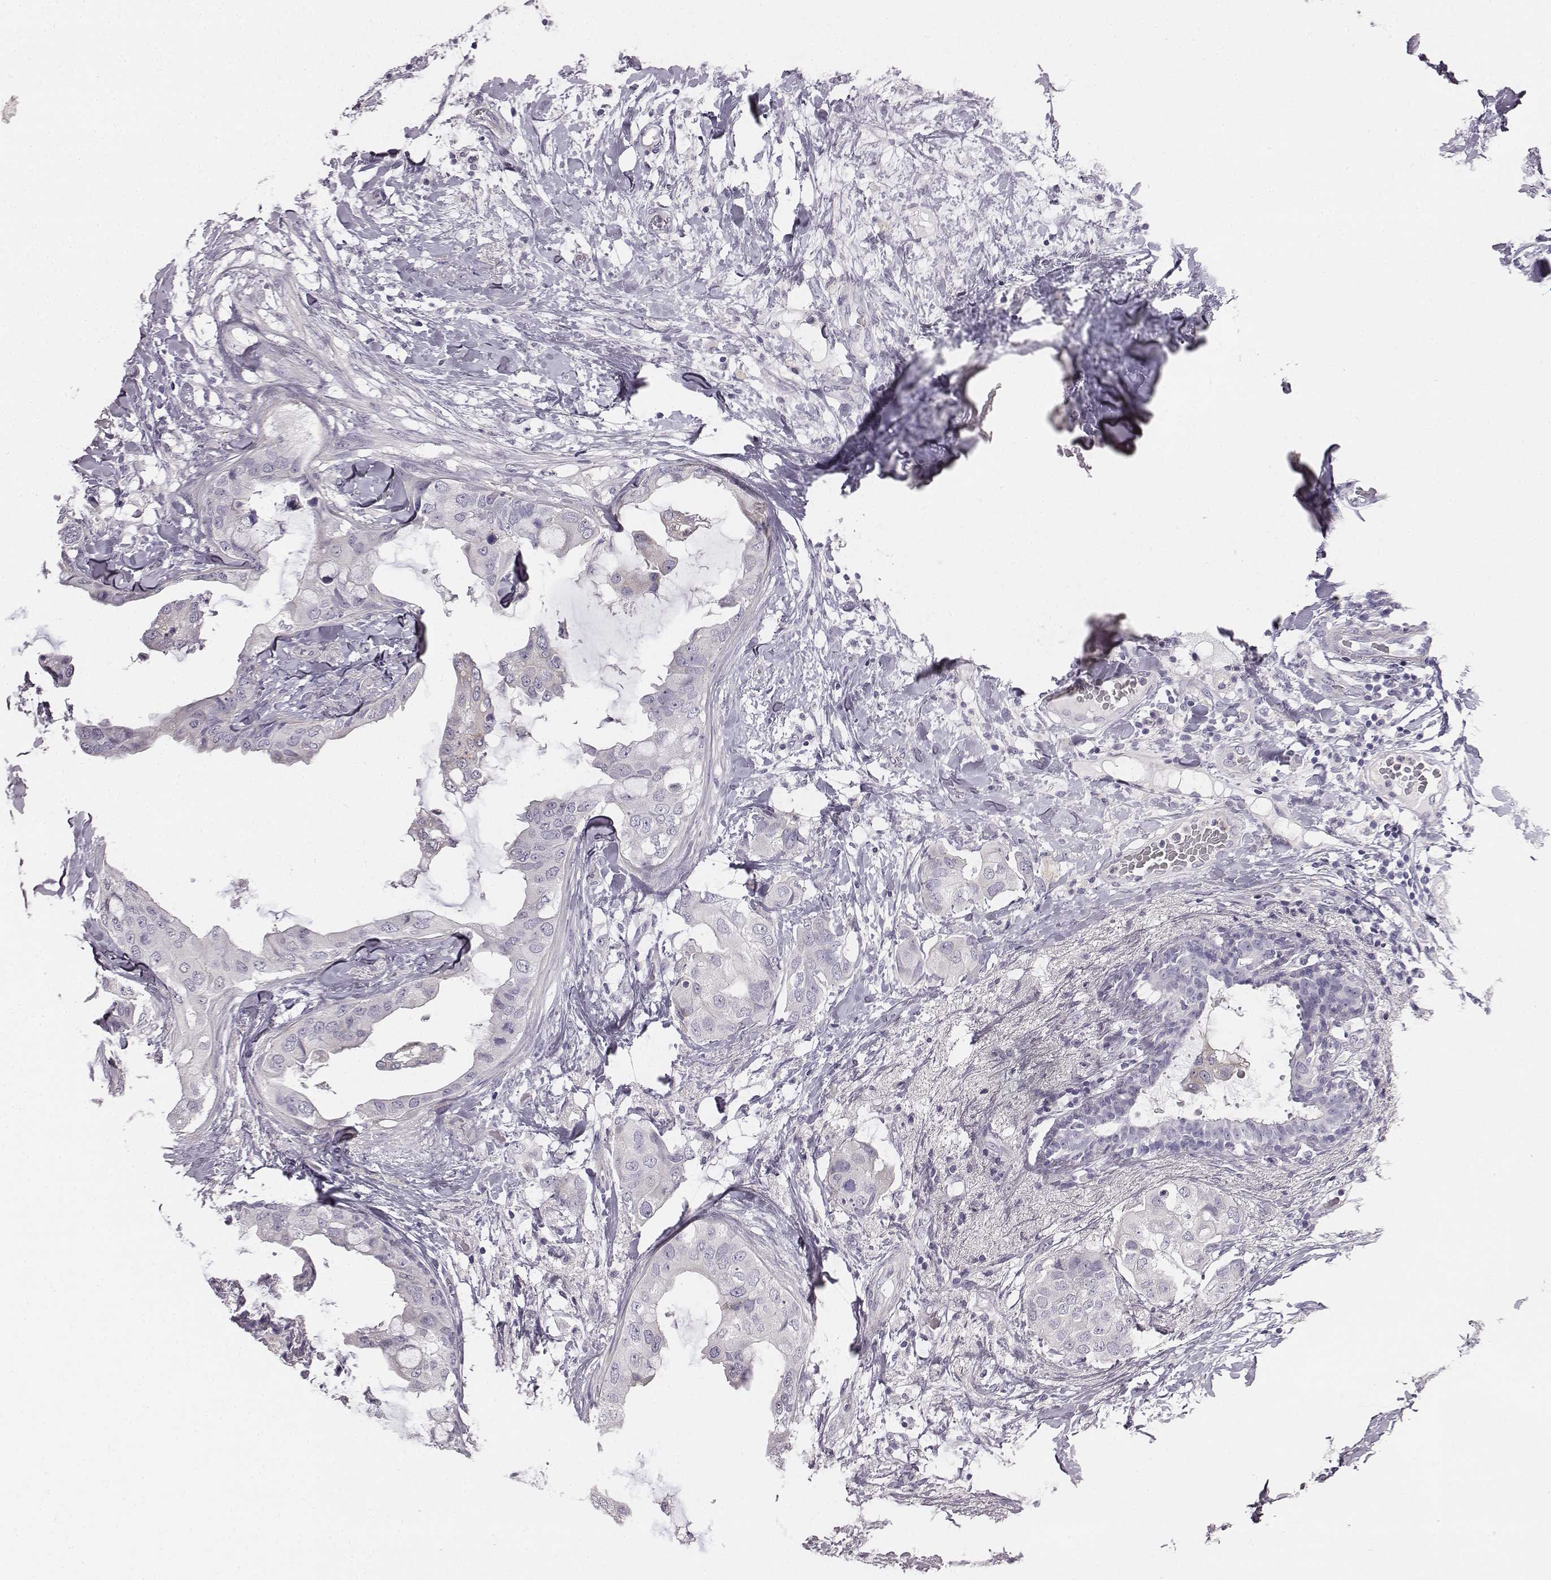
{"staining": {"intensity": "negative", "quantity": "none", "location": "none"}, "tissue": "breast cancer", "cell_type": "Tumor cells", "image_type": "cancer", "snomed": [{"axis": "morphology", "description": "Normal tissue, NOS"}, {"axis": "morphology", "description": "Duct carcinoma"}, {"axis": "topography", "description": "Breast"}], "caption": "High power microscopy photomicrograph of an IHC photomicrograph of breast cancer, revealing no significant expression in tumor cells.", "gene": "ADAM7", "patient": {"sex": "female", "age": 40}}